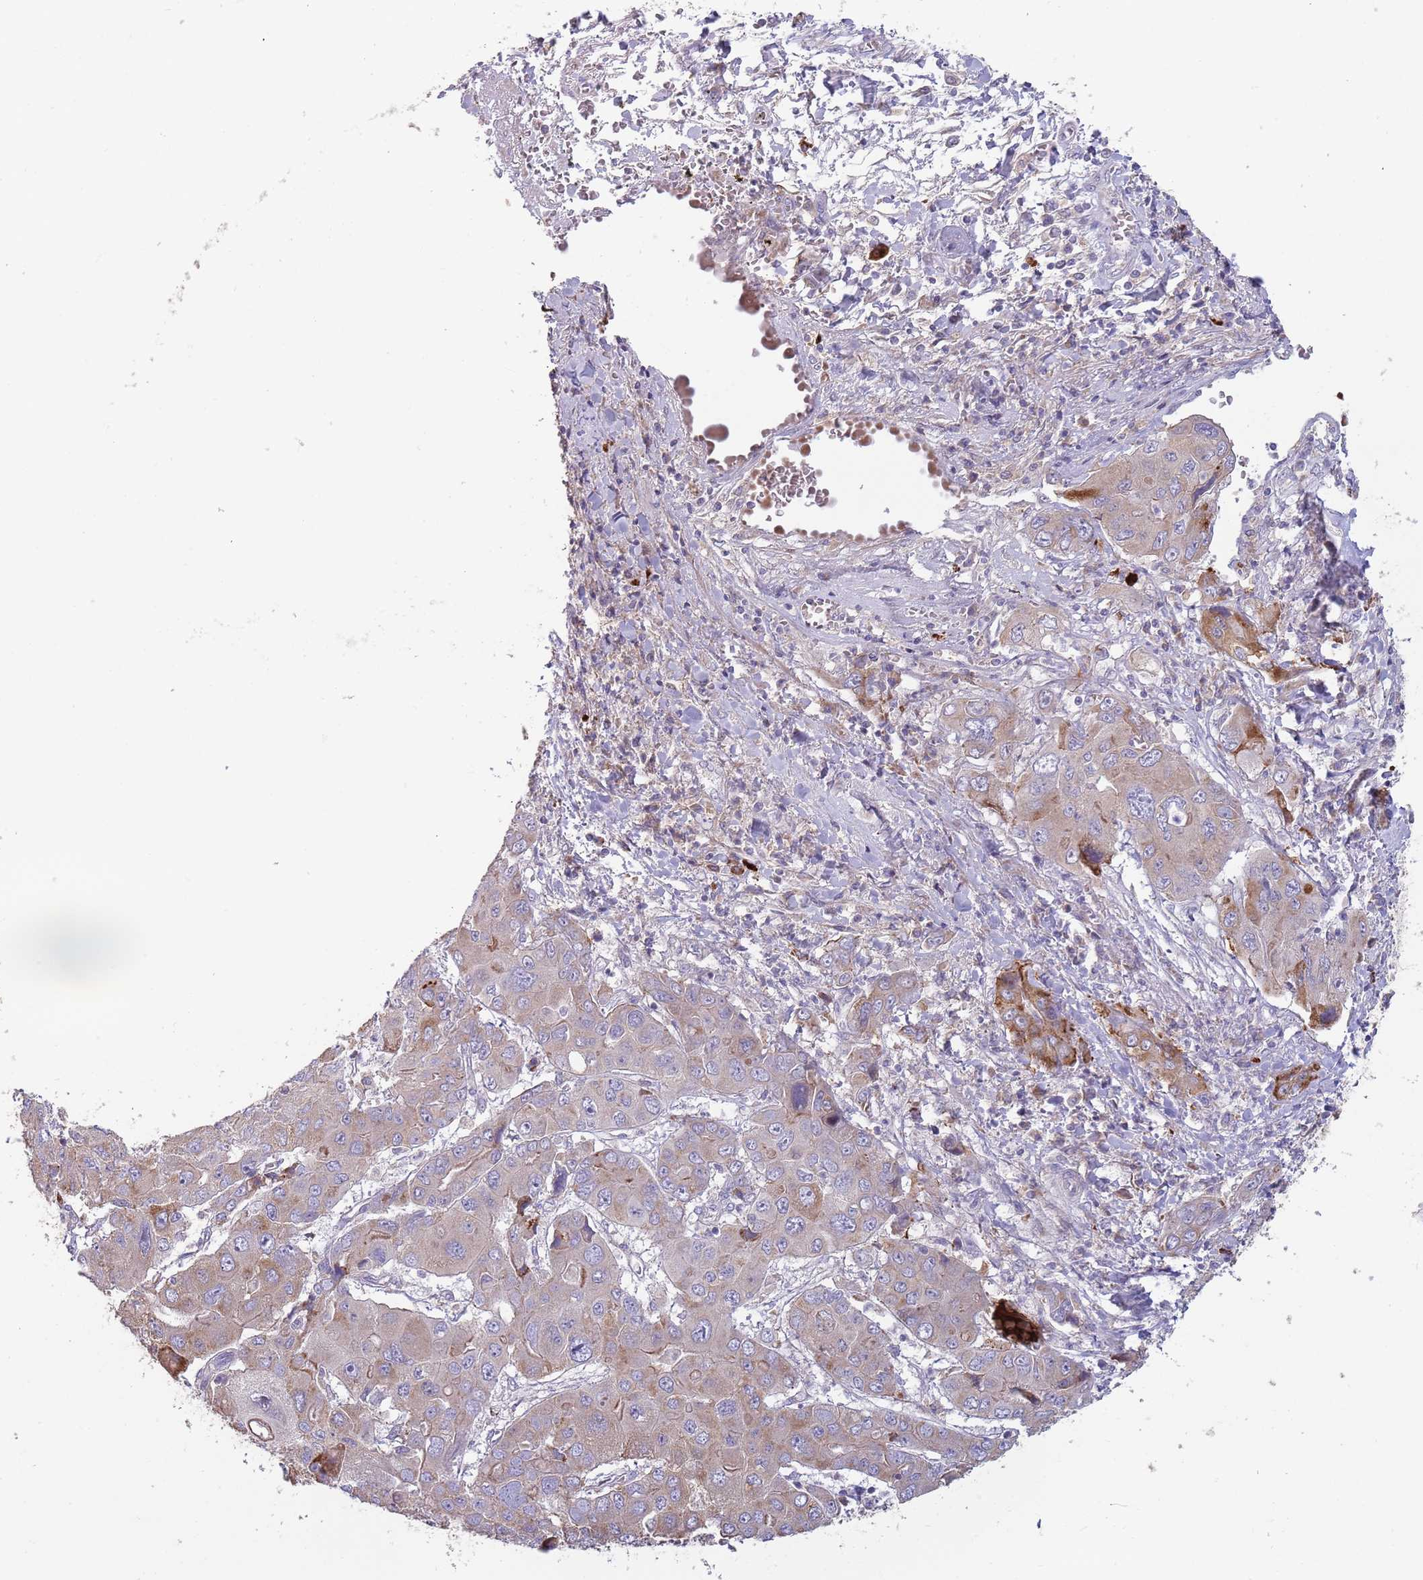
{"staining": {"intensity": "weak", "quantity": "25%-75%", "location": "cytoplasmic/membranous"}, "tissue": "liver cancer", "cell_type": "Tumor cells", "image_type": "cancer", "snomed": [{"axis": "morphology", "description": "Cholangiocarcinoma"}, {"axis": "topography", "description": "Liver"}], "caption": "An immunohistochemistry photomicrograph of neoplastic tissue is shown. Protein staining in brown highlights weak cytoplasmic/membranous positivity in liver cancer within tumor cells. (DAB (3,3'-diaminobenzidine) = brown stain, brightfield microscopy at high magnification).", "gene": "SUSD1", "patient": {"sex": "male", "age": 67}}